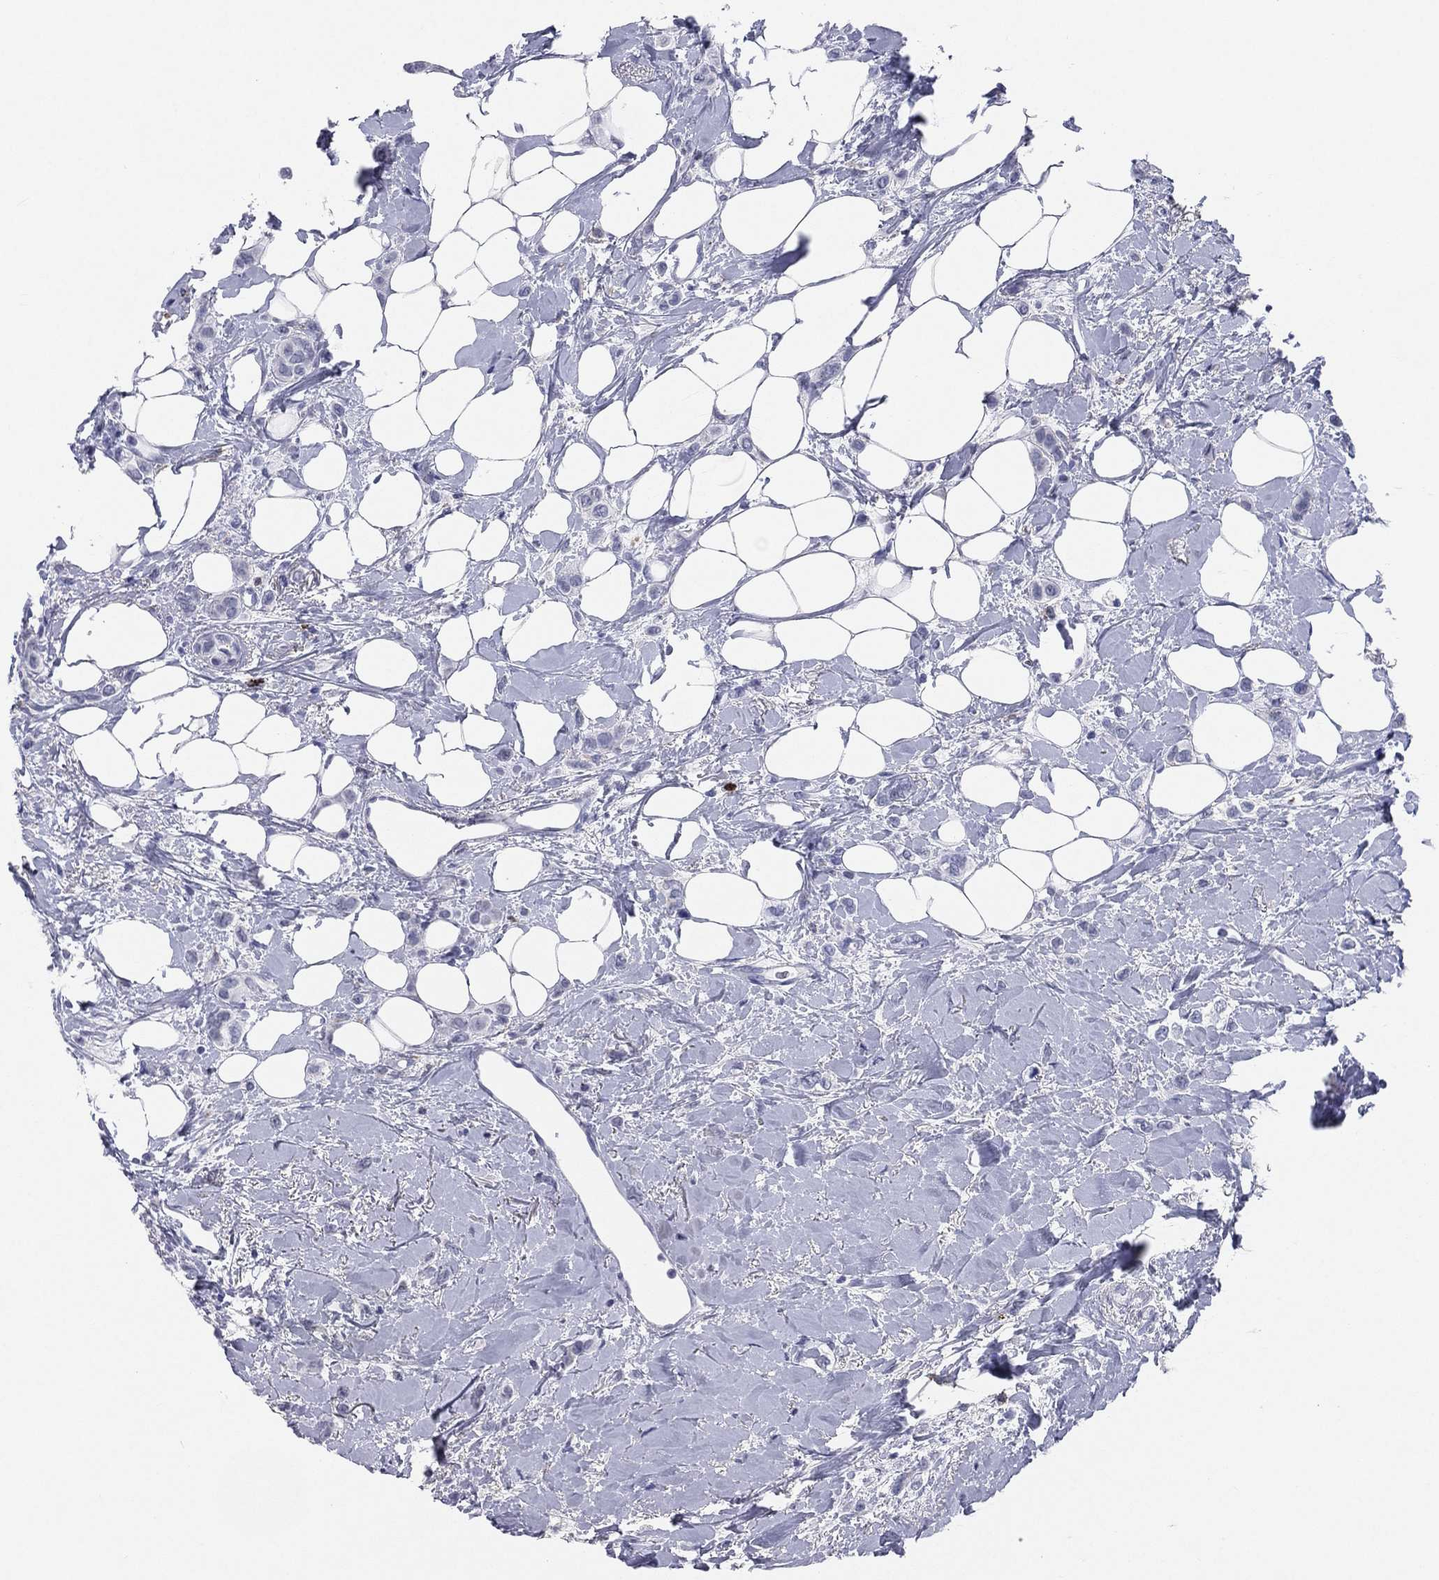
{"staining": {"intensity": "negative", "quantity": "none", "location": "none"}, "tissue": "breast cancer", "cell_type": "Tumor cells", "image_type": "cancer", "snomed": [{"axis": "morphology", "description": "Lobular carcinoma"}, {"axis": "topography", "description": "Breast"}], "caption": "DAB (3,3'-diaminobenzidine) immunohistochemical staining of lobular carcinoma (breast) shows no significant positivity in tumor cells.", "gene": "HLA-DOA", "patient": {"sex": "female", "age": 66}}